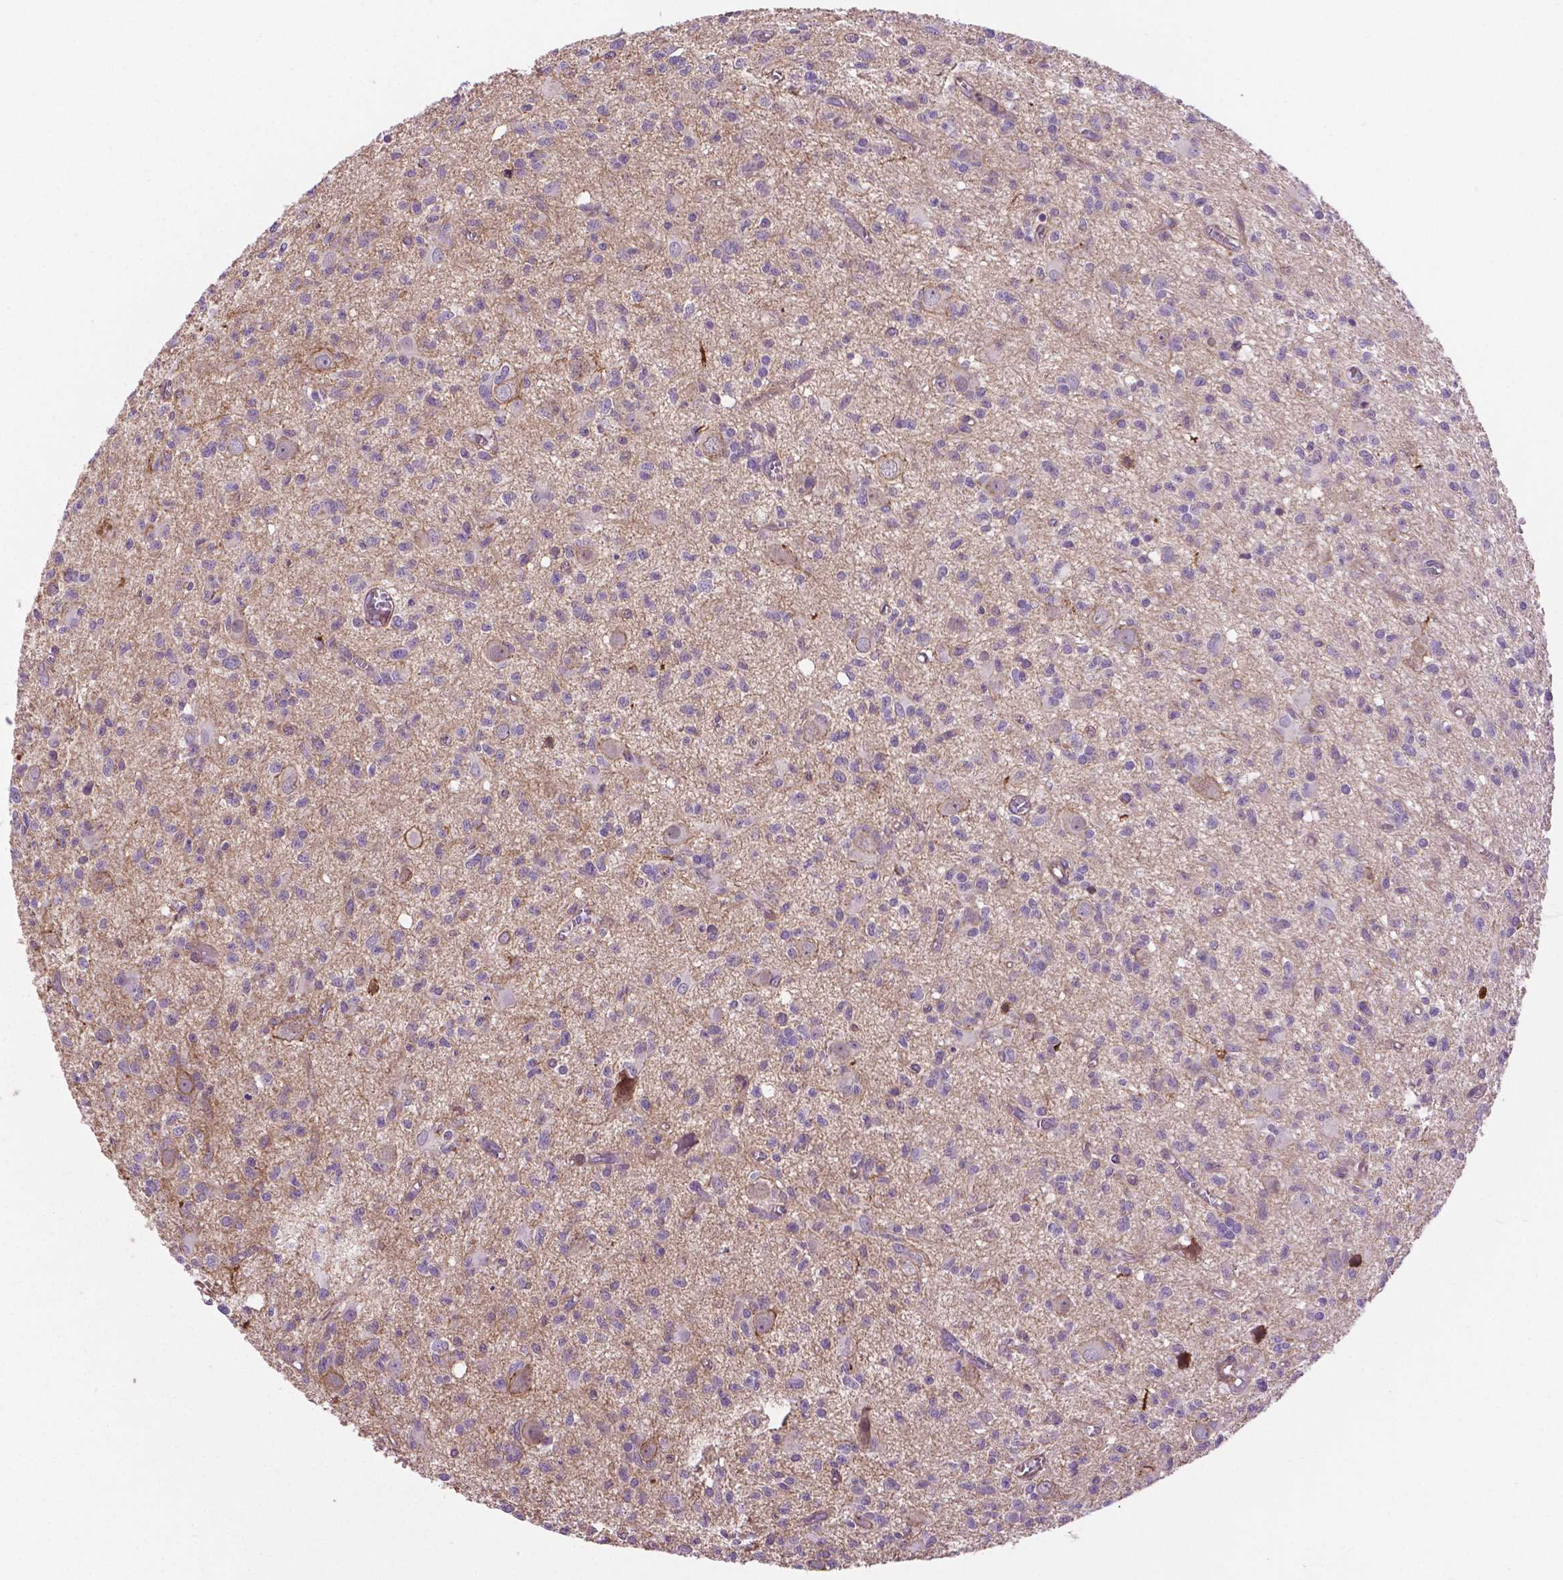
{"staining": {"intensity": "negative", "quantity": "none", "location": "none"}, "tissue": "glioma", "cell_type": "Tumor cells", "image_type": "cancer", "snomed": [{"axis": "morphology", "description": "Glioma, malignant, Low grade"}, {"axis": "topography", "description": "Brain"}], "caption": "A photomicrograph of human malignant glioma (low-grade) is negative for staining in tumor cells. (DAB immunohistochemistry, high magnification).", "gene": "ACAD10", "patient": {"sex": "male", "age": 64}}